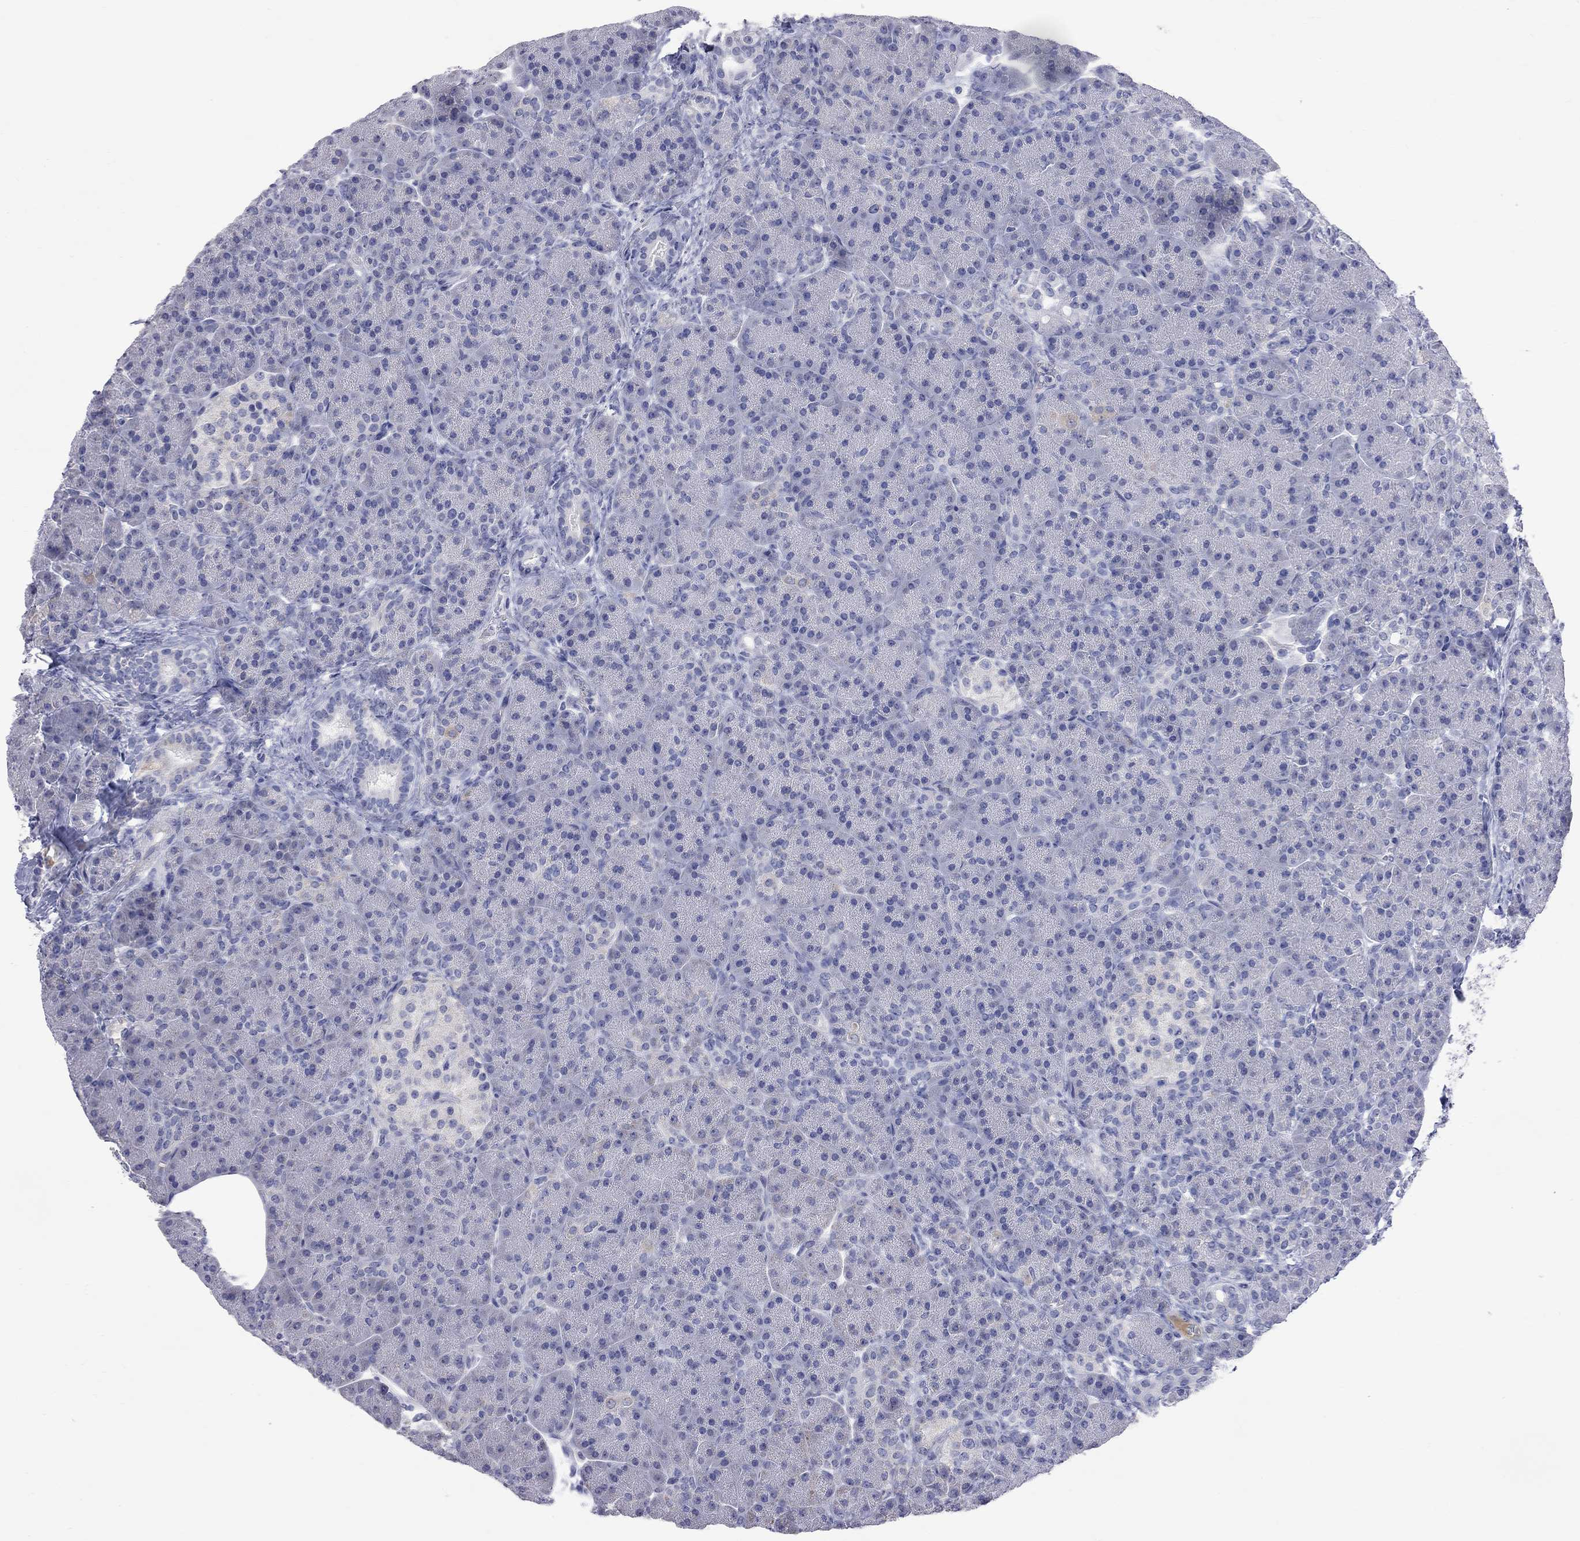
{"staining": {"intensity": "negative", "quantity": "none", "location": "none"}, "tissue": "pancreas", "cell_type": "Exocrine glandular cells", "image_type": "normal", "snomed": [{"axis": "morphology", "description": "Normal tissue, NOS"}, {"axis": "topography", "description": "Pancreas"}], "caption": "Protein analysis of benign pancreas exhibits no significant expression in exocrine glandular cells. The staining was performed using DAB to visualize the protein expression in brown, while the nuclei were stained in blue with hematoxylin (Magnification: 20x).", "gene": "KCND2", "patient": {"sex": "female", "age": 63}}